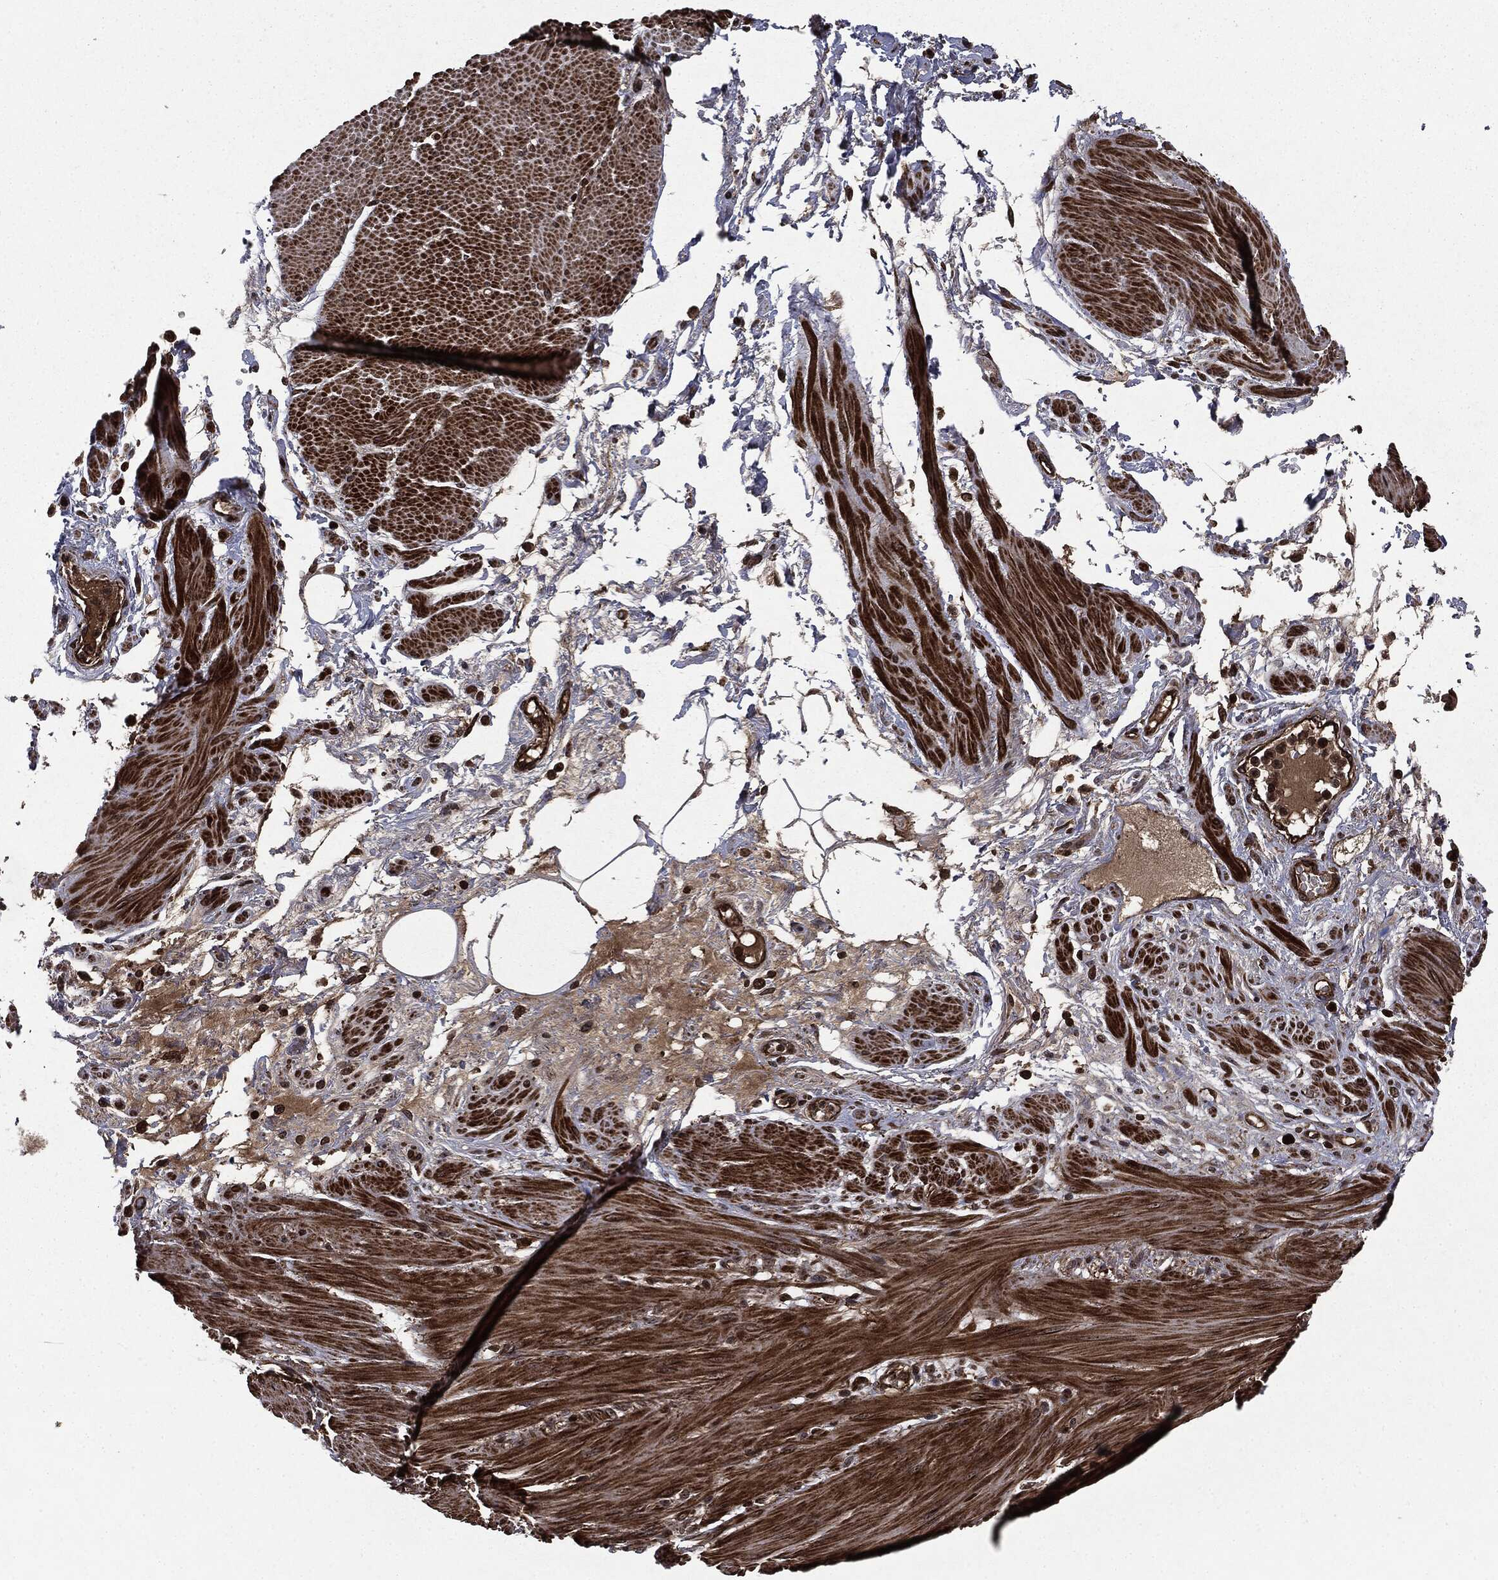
{"staining": {"intensity": "strong", "quantity": ">75%", "location": "cytoplasmic/membranous"}, "tissue": "smooth muscle", "cell_type": "Smooth muscle cells", "image_type": "normal", "snomed": [{"axis": "morphology", "description": "Normal tissue, NOS"}, {"axis": "topography", "description": "Smooth muscle"}, {"axis": "topography", "description": "Anal"}], "caption": "Unremarkable smooth muscle was stained to show a protein in brown. There is high levels of strong cytoplasmic/membranous expression in approximately >75% of smooth muscle cells. Immunohistochemistry stains the protein of interest in brown and the nuclei are stained blue.", "gene": "CARD6", "patient": {"sex": "male", "age": 83}}